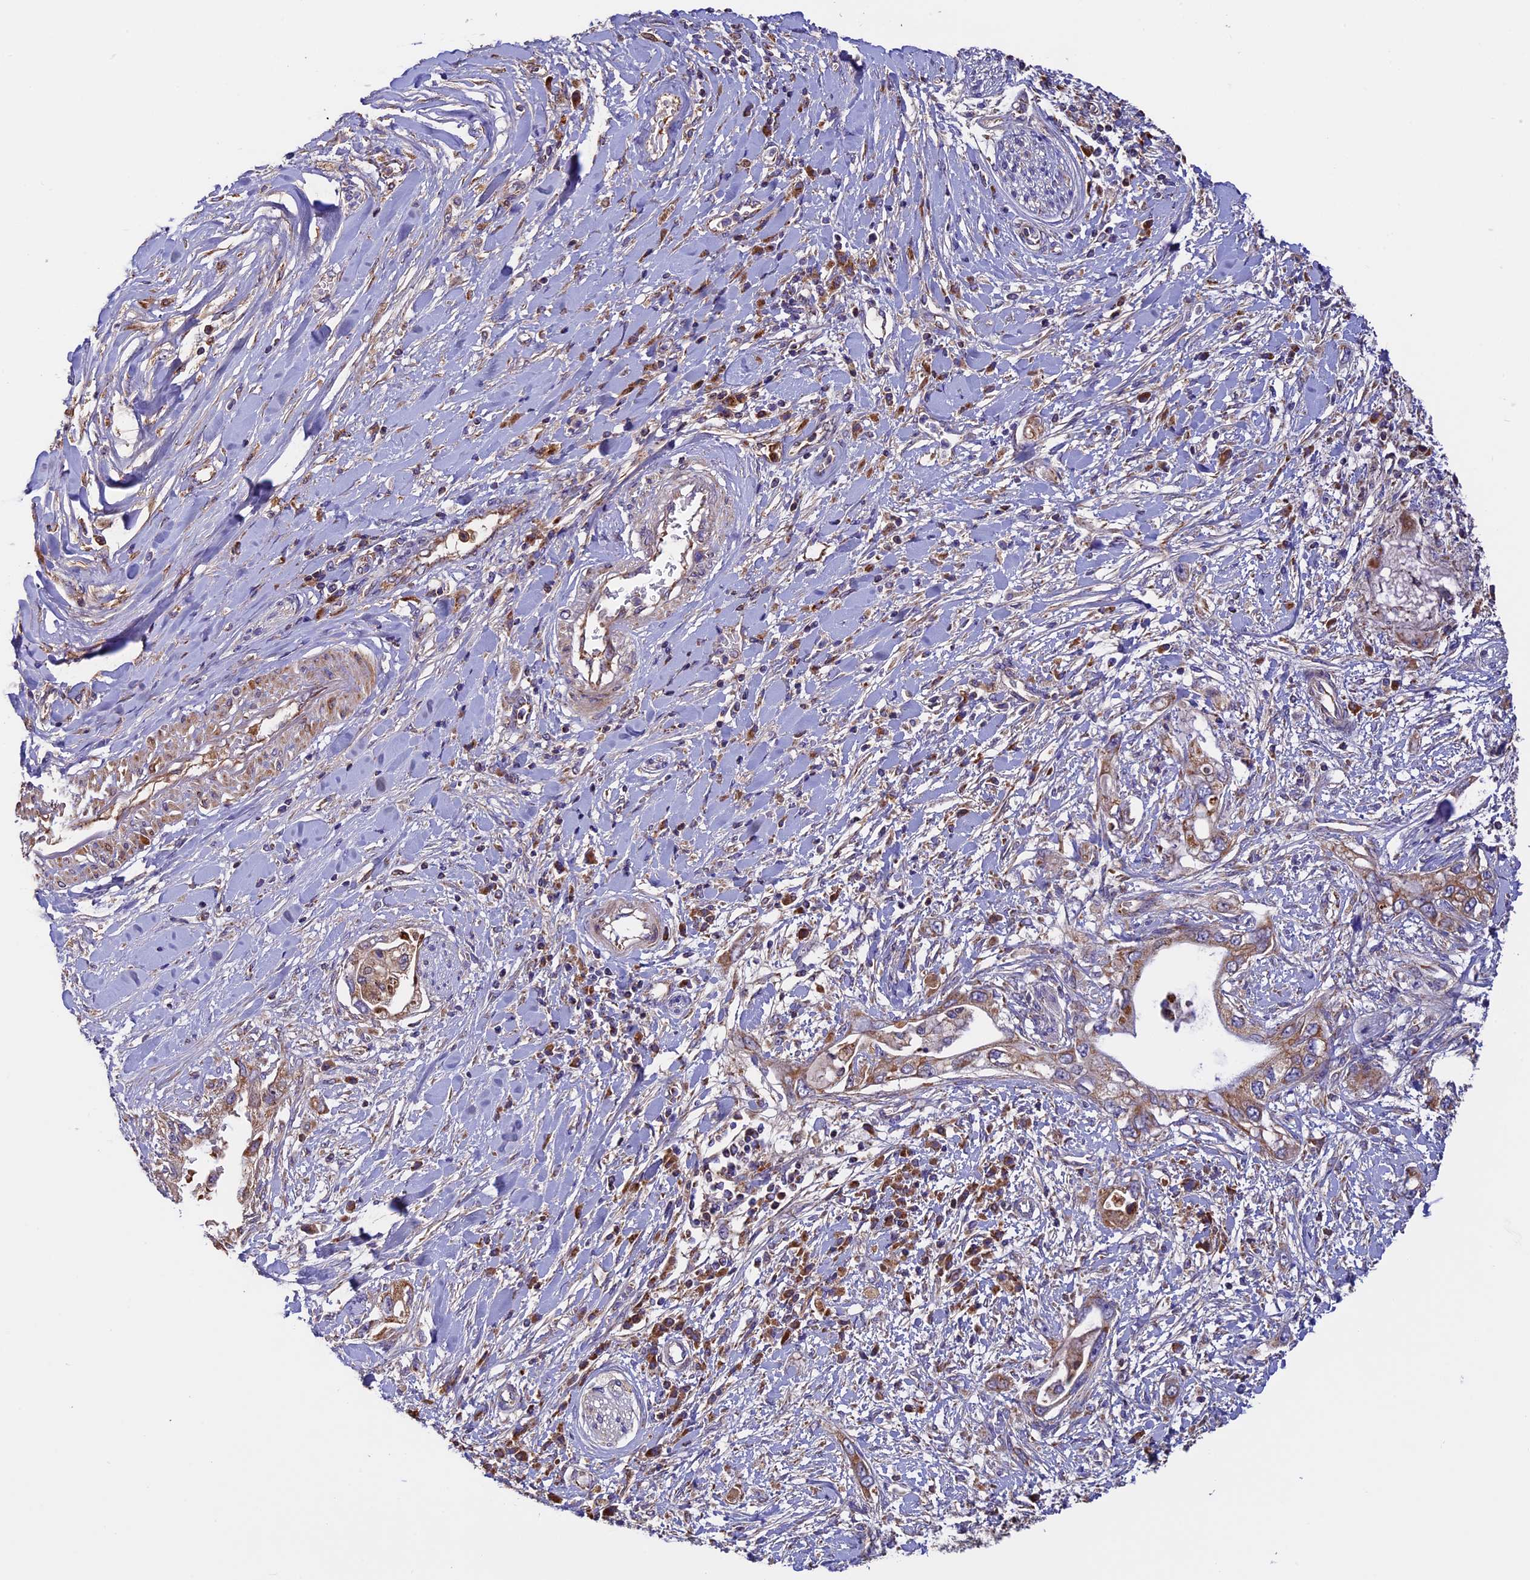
{"staining": {"intensity": "moderate", "quantity": ">75%", "location": "cytoplasmic/membranous"}, "tissue": "pancreatic cancer", "cell_type": "Tumor cells", "image_type": "cancer", "snomed": [{"axis": "morphology", "description": "Inflammation, NOS"}, {"axis": "morphology", "description": "Adenocarcinoma, NOS"}, {"axis": "topography", "description": "Pancreas"}], "caption": "Human pancreatic cancer (adenocarcinoma) stained with a protein marker reveals moderate staining in tumor cells.", "gene": "OCEL1", "patient": {"sex": "female", "age": 56}}